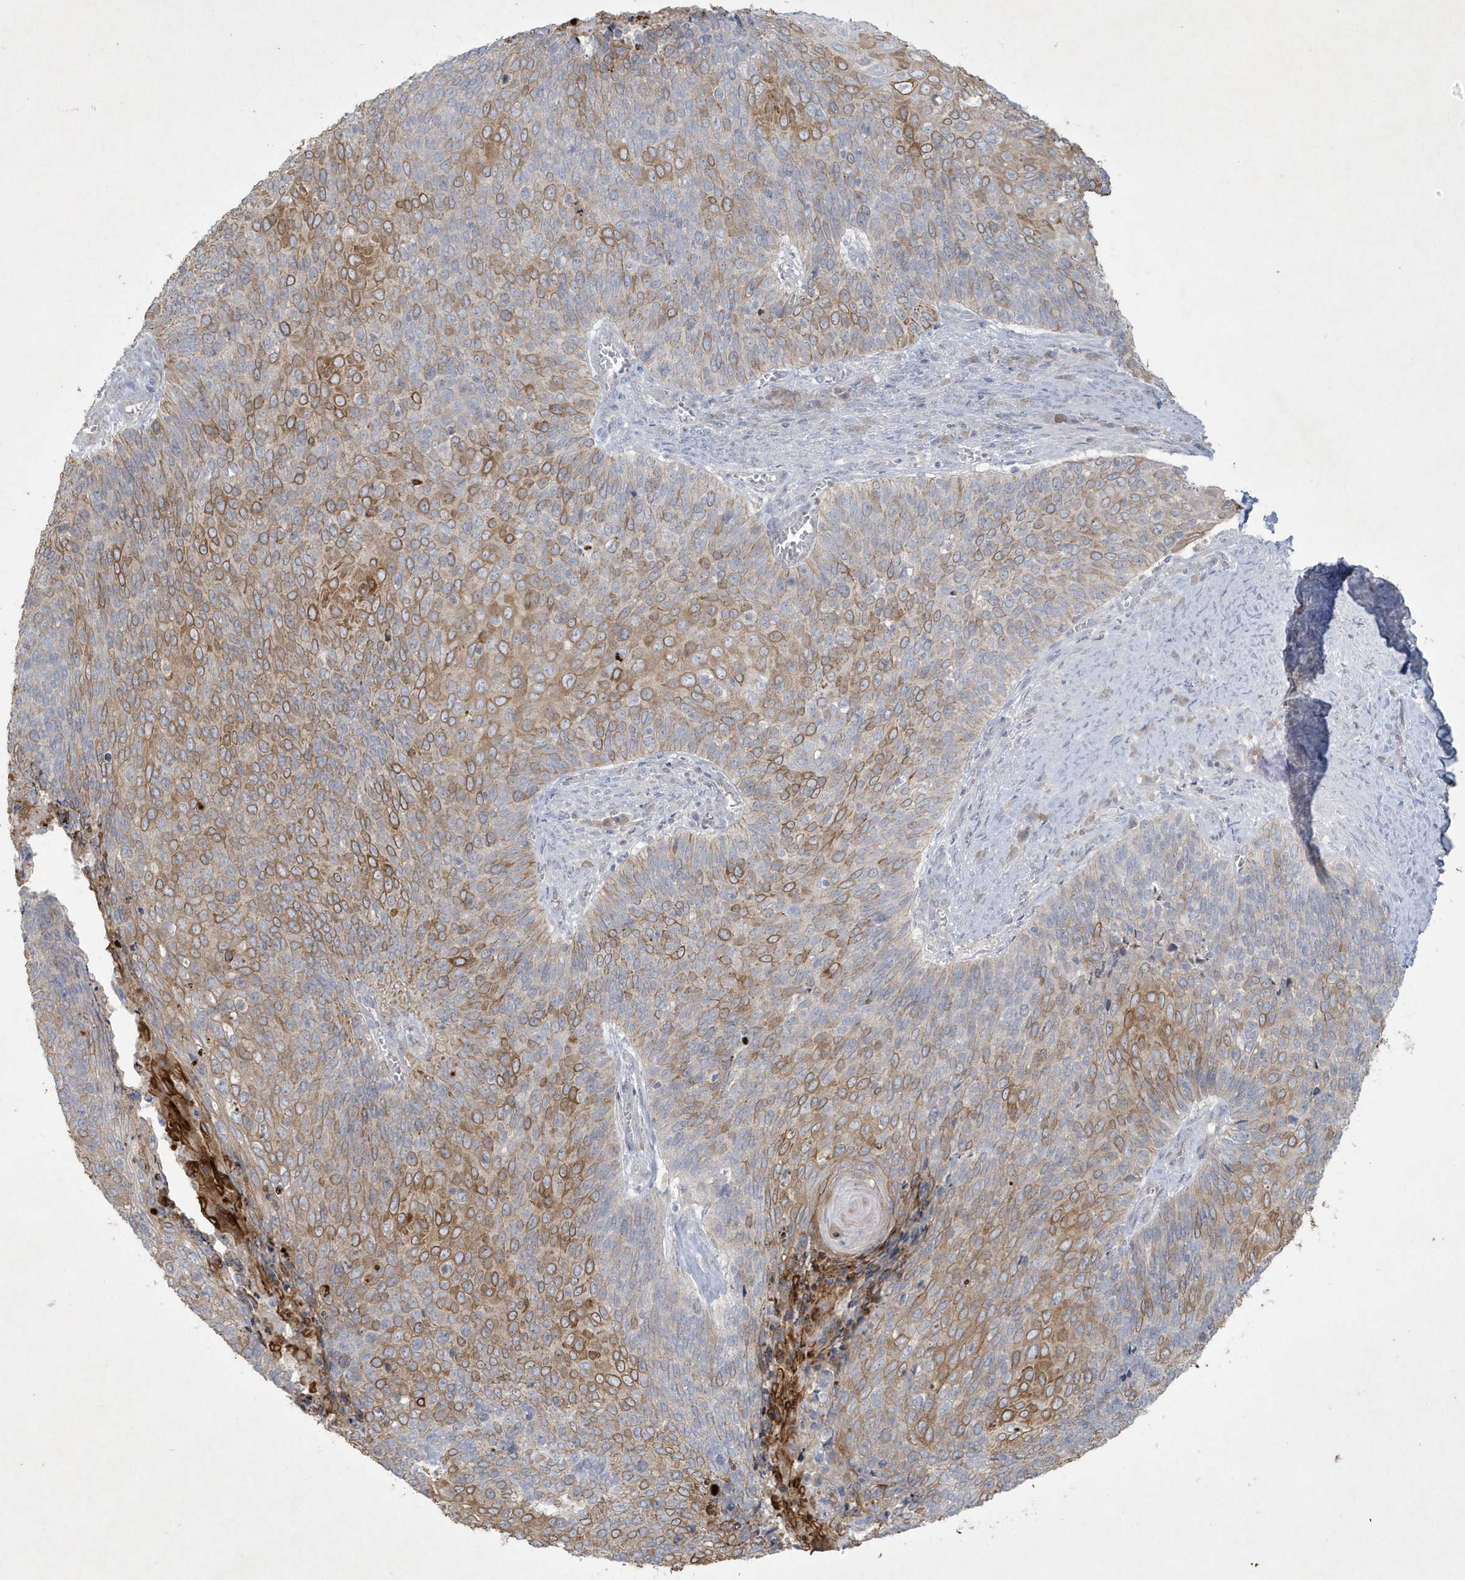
{"staining": {"intensity": "moderate", "quantity": "25%-75%", "location": "cytoplasmic/membranous"}, "tissue": "cervical cancer", "cell_type": "Tumor cells", "image_type": "cancer", "snomed": [{"axis": "morphology", "description": "Squamous cell carcinoma, NOS"}, {"axis": "topography", "description": "Cervix"}], "caption": "Immunohistochemical staining of human cervical squamous cell carcinoma exhibits medium levels of moderate cytoplasmic/membranous protein staining in approximately 25%-75% of tumor cells. (DAB IHC with brightfield microscopy, high magnification).", "gene": "CCDC24", "patient": {"sex": "female", "age": 39}}